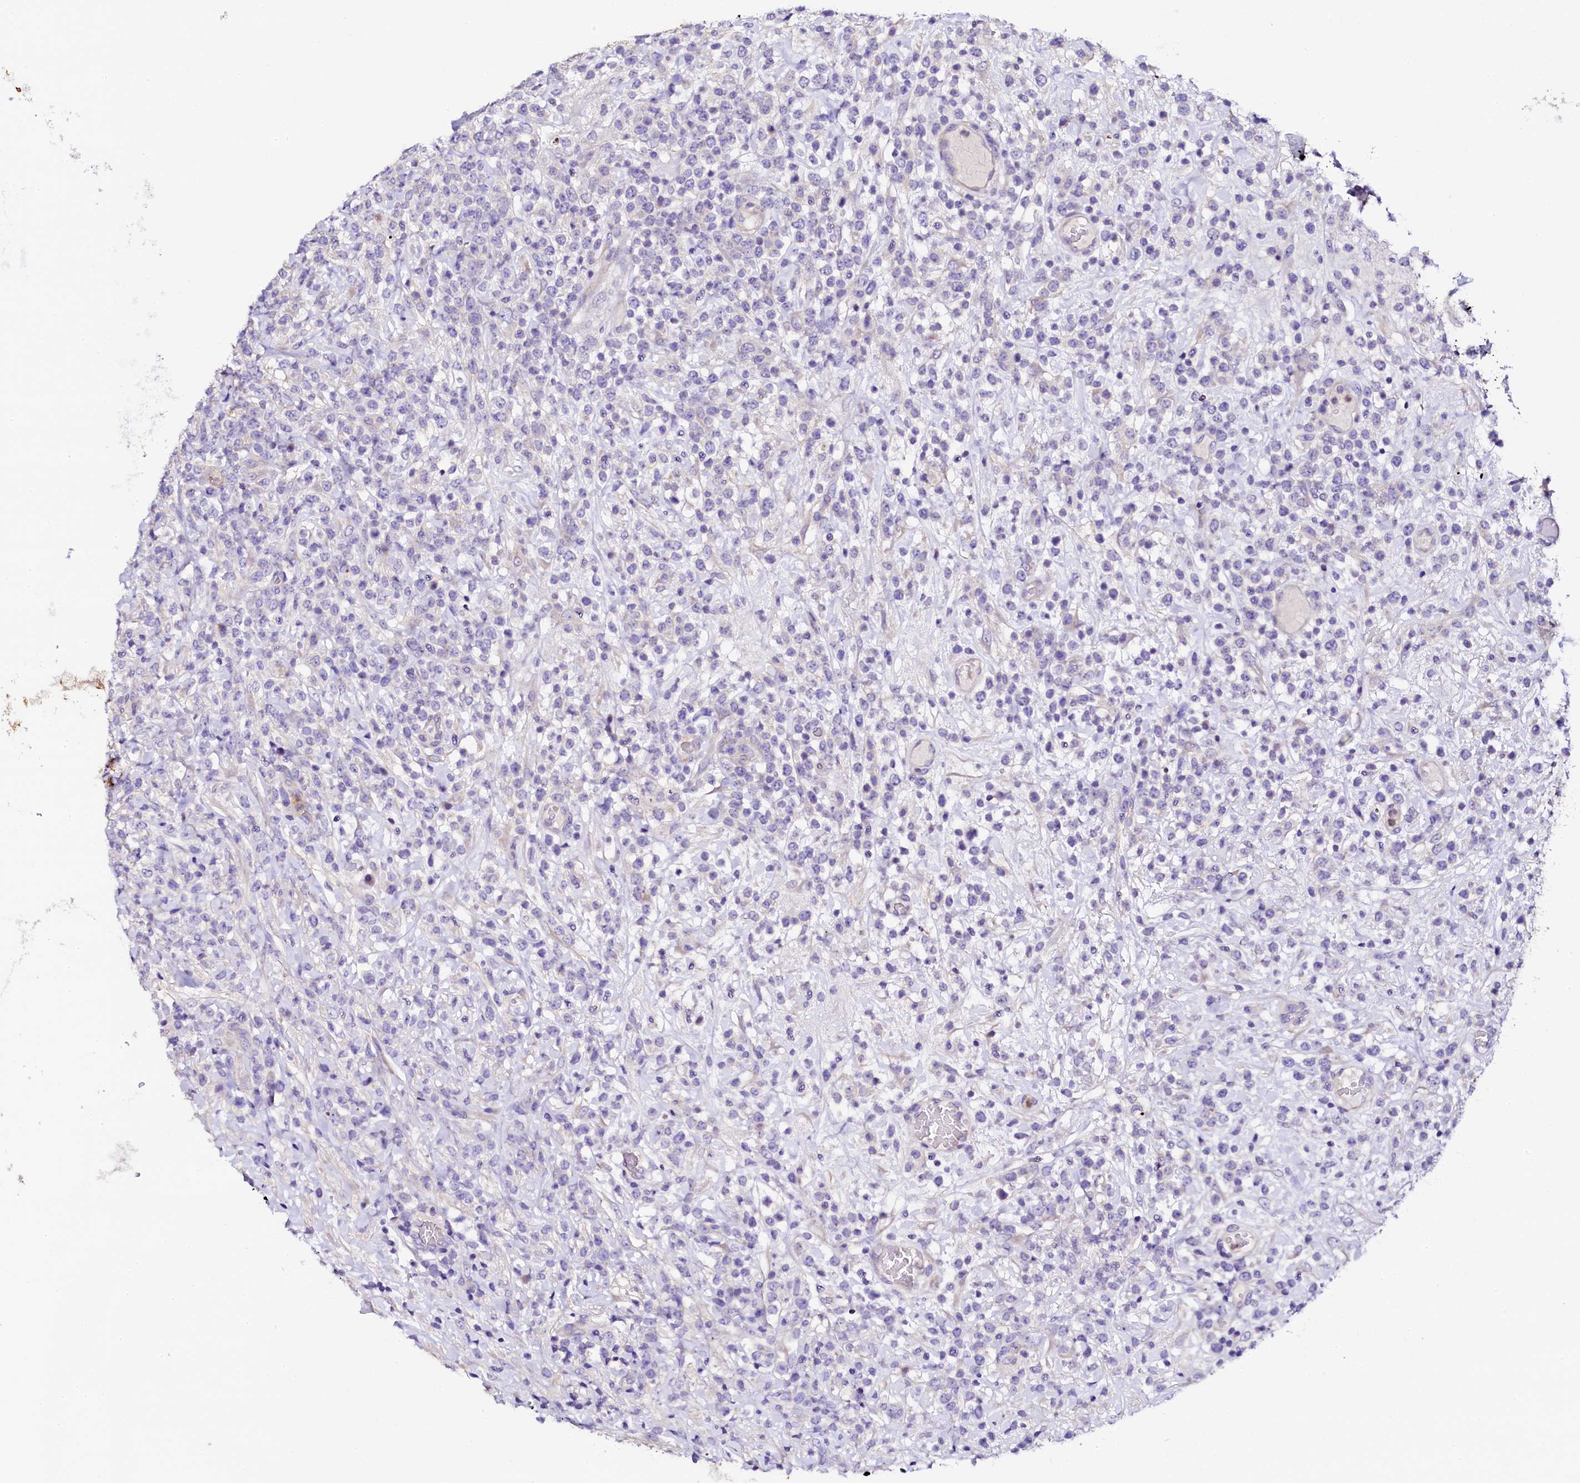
{"staining": {"intensity": "negative", "quantity": "none", "location": "none"}, "tissue": "lymphoma", "cell_type": "Tumor cells", "image_type": "cancer", "snomed": [{"axis": "morphology", "description": "Malignant lymphoma, non-Hodgkin's type, High grade"}, {"axis": "topography", "description": "Colon"}], "caption": "DAB (3,3'-diaminobenzidine) immunohistochemical staining of lymphoma displays no significant expression in tumor cells.", "gene": "NAA16", "patient": {"sex": "female", "age": 53}}